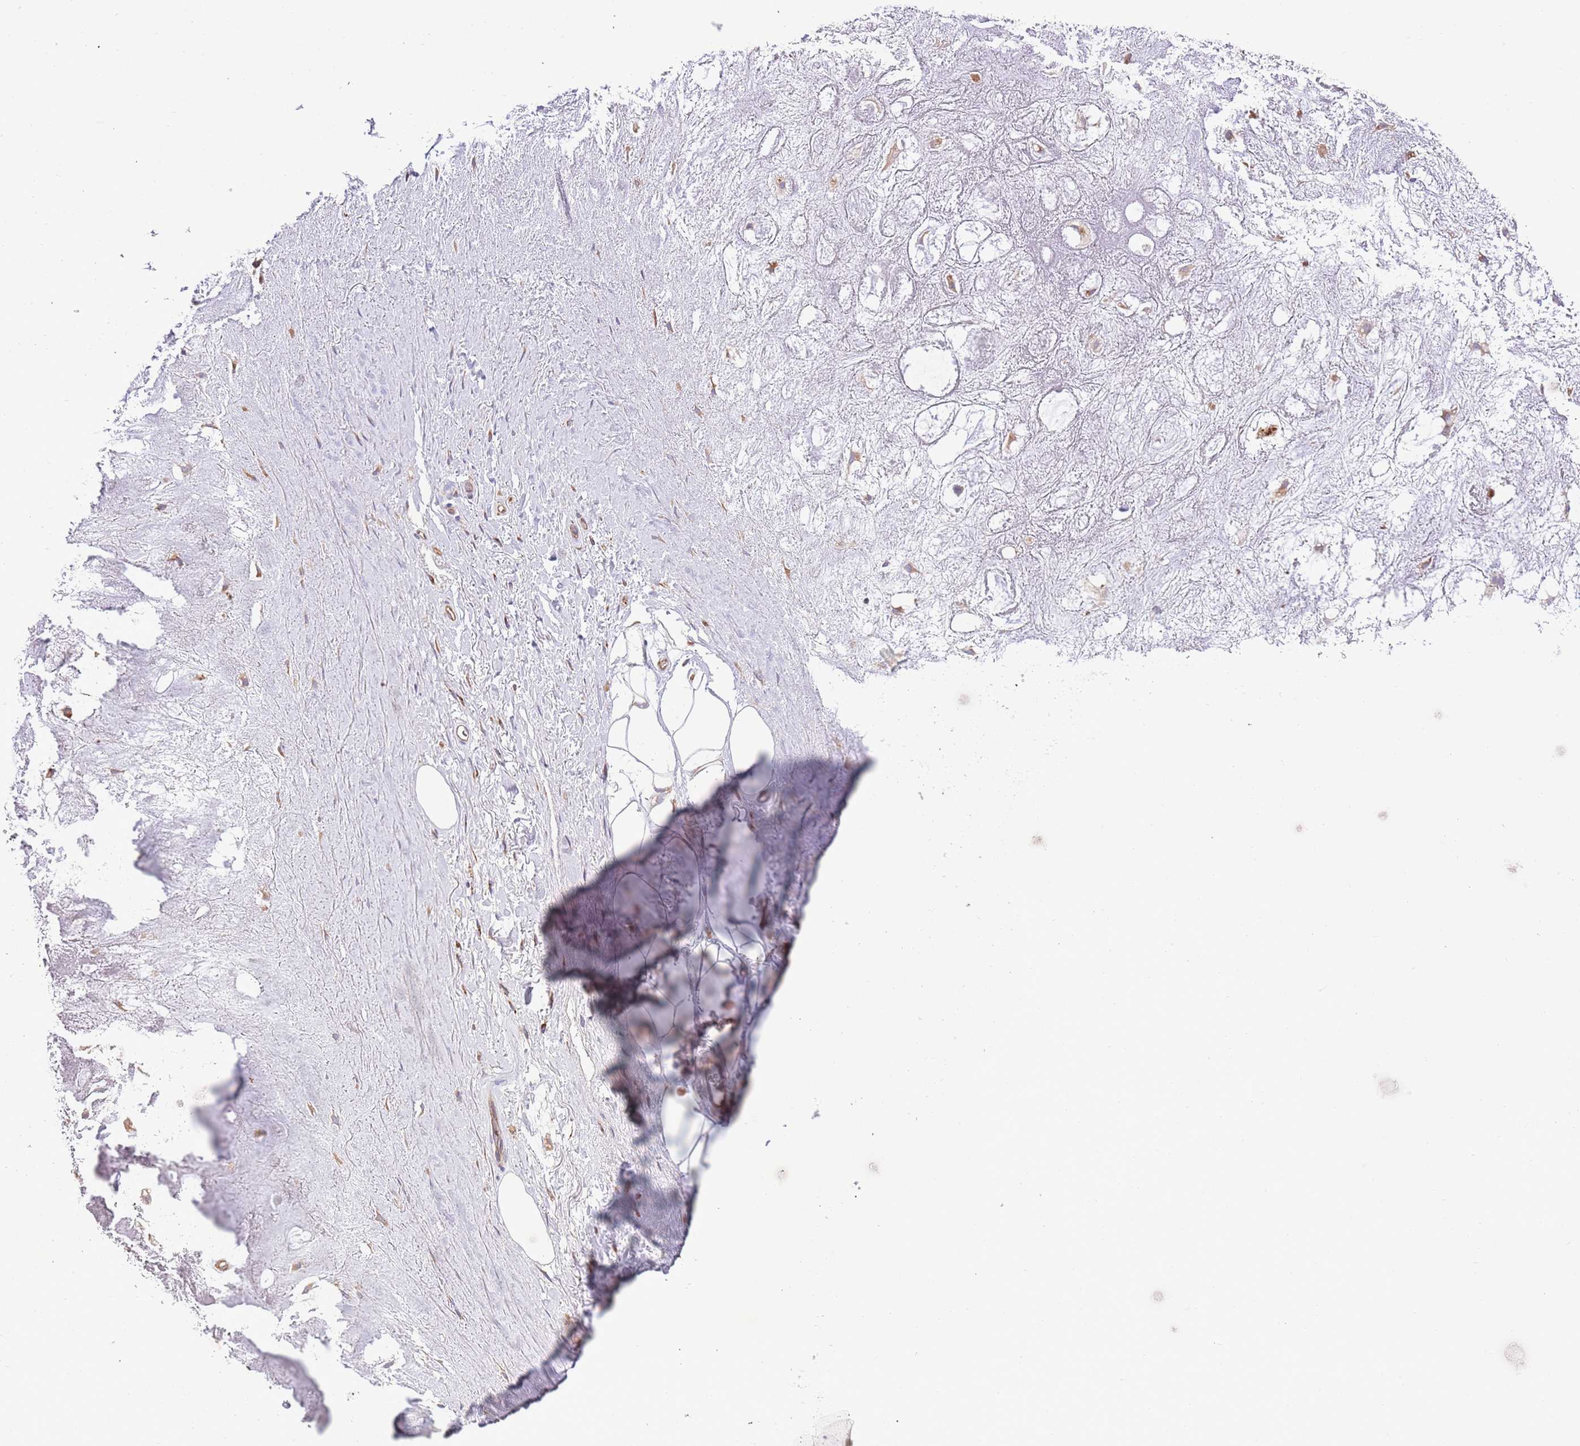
{"staining": {"intensity": "negative", "quantity": "none", "location": "none"}, "tissue": "adipose tissue", "cell_type": "Adipocytes", "image_type": "normal", "snomed": [{"axis": "morphology", "description": "Normal tissue, NOS"}, {"axis": "topography", "description": "Cartilage tissue"}], "caption": "An immunohistochemistry micrograph of normal adipose tissue is shown. There is no staining in adipocytes of adipose tissue.", "gene": "DAND5", "patient": {"sex": "male", "age": 81}}